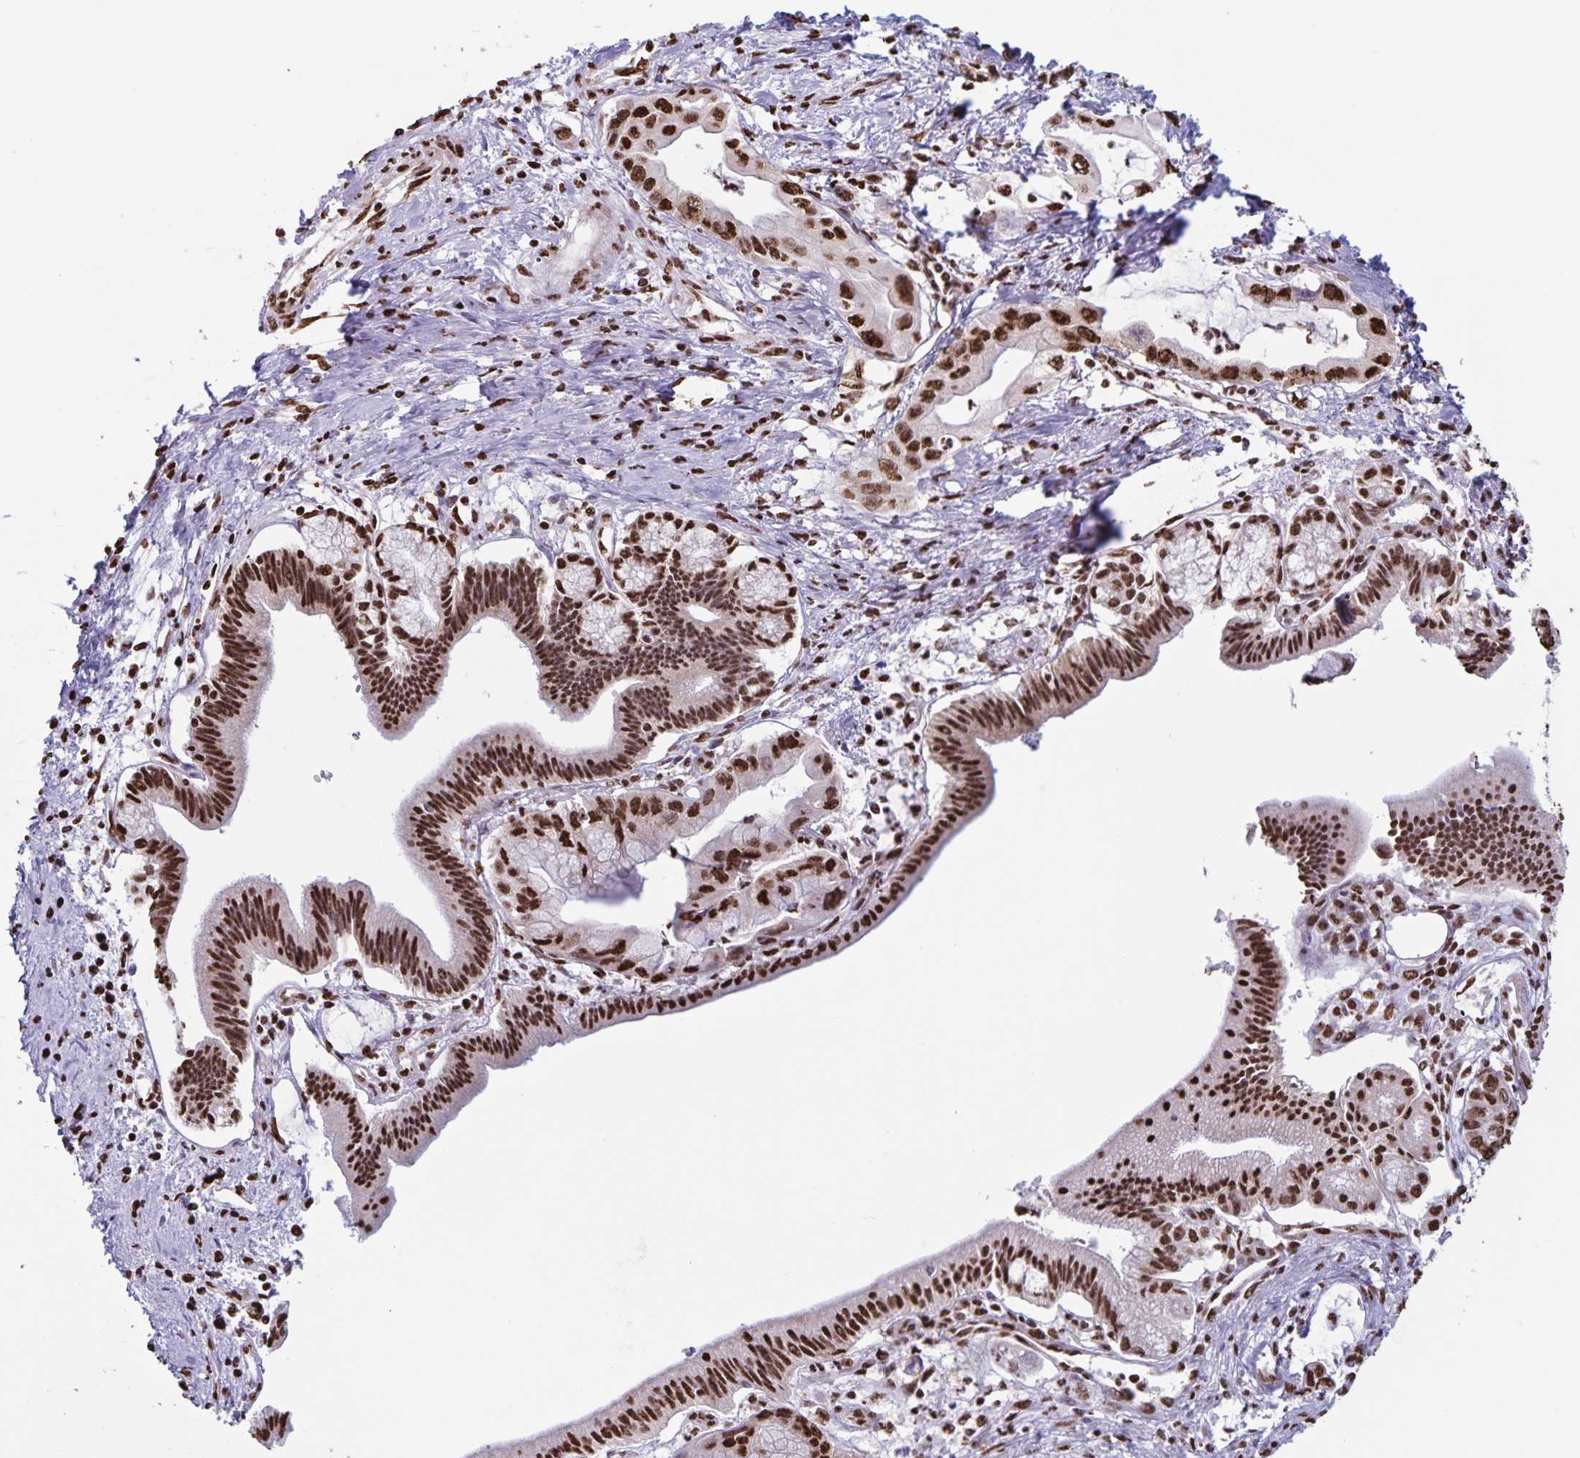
{"staining": {"intensity": "strong", "quantity": ">75%", "location": "nuclear"}, "tissue": "pancreatic cancer", "cell_type": "Tumor cells", "image_type": "cancer", "snomed": [{"axis": "morphology", "description": "Adenocarcinoma, NOS"}, {"axis": "topography", "description": "Pancreas"}], "caption": "DAB (3,3'-diaminobenzidine) immunohistochemical staining of human pancreatic adenocarcinoma shows strong nuclear protein positivity in about >75% of tumor cells.", "gene": "DUT", "patient": {"sex": "male", "age": 61}}